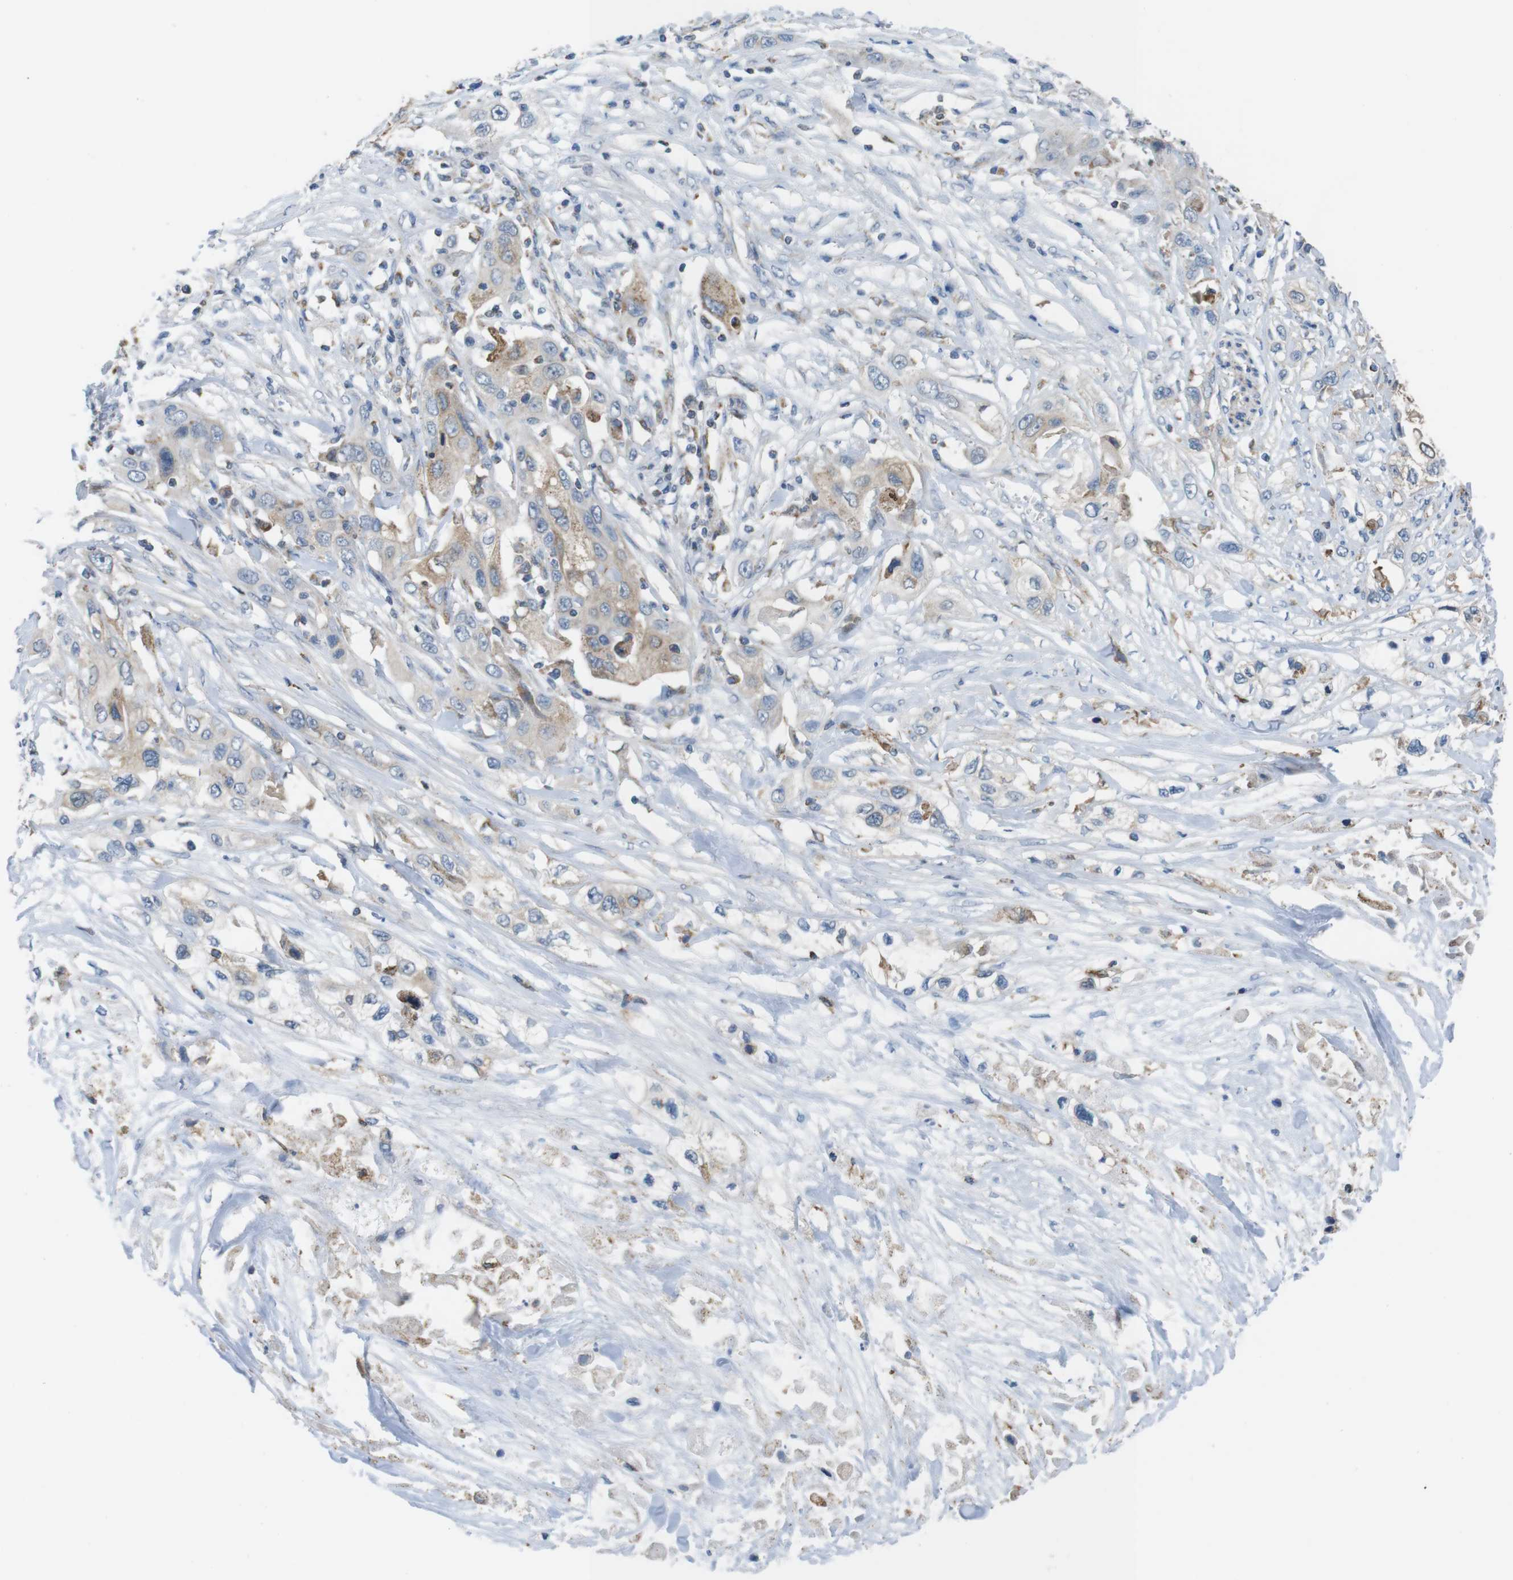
{"staining": {"intensity": "weak", "quantity": "<25%", "location": "cytoplasmic/membranous"}, "tissue": "pancreatic cancer", "cell_type": "Tumor cells", "image_type": "cancer", "snomed": [{"axis": "morphology", "description": "Adenocarcinoma, NOS"}, {"axis": "topography", "description": "Pancreas"}], "caption": "Pancreatic adenocarcinoma was stained to show a protein in brown. There is no significant expression in tumor cells.", "gene": "GRIK2", "patient": {"sex": "female", "age": 70}}